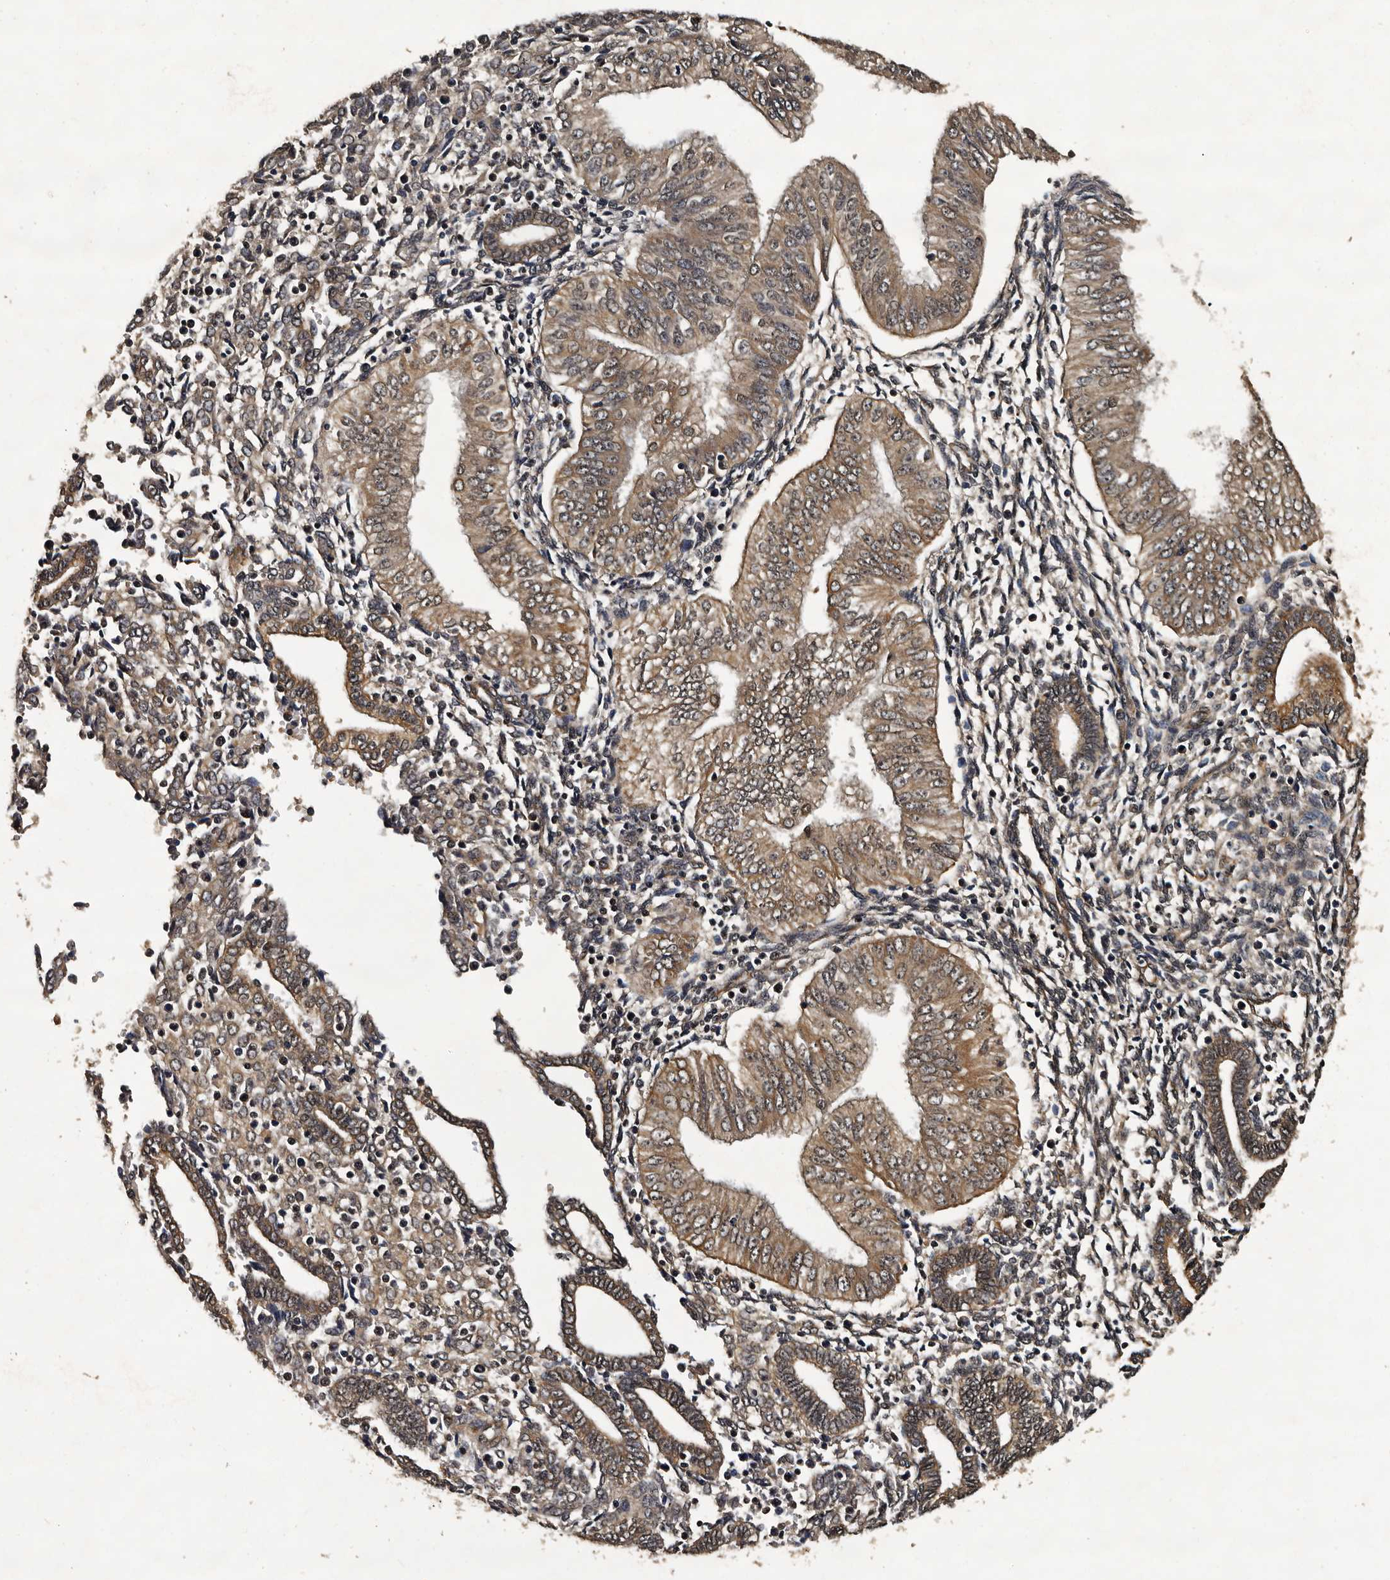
{"staining": {"intensity": "moderate", "quantity": ">75%", "location": "cytoplasmic/membranous"}, "tissue": "endometrial cancer", "cell_type": "Tumor cells", "image_type": "cancer", "snomed": [{"axis": "morphology", "description": "Normal tissue, NOS"}, {"axis": "morphology", "description": "Adenocarcinoma, NOS"}, {"axis": "topography", "description": "Endometrium"}], "caption": "Moderate cytoplasmic/membranous expression for a protein is identified in about >75% of tumor cells of endometrial cancer (adenocarcinoma) using IHC.", "gene": "CPNE3", "patient": {"sex": "female", "age": 53}}